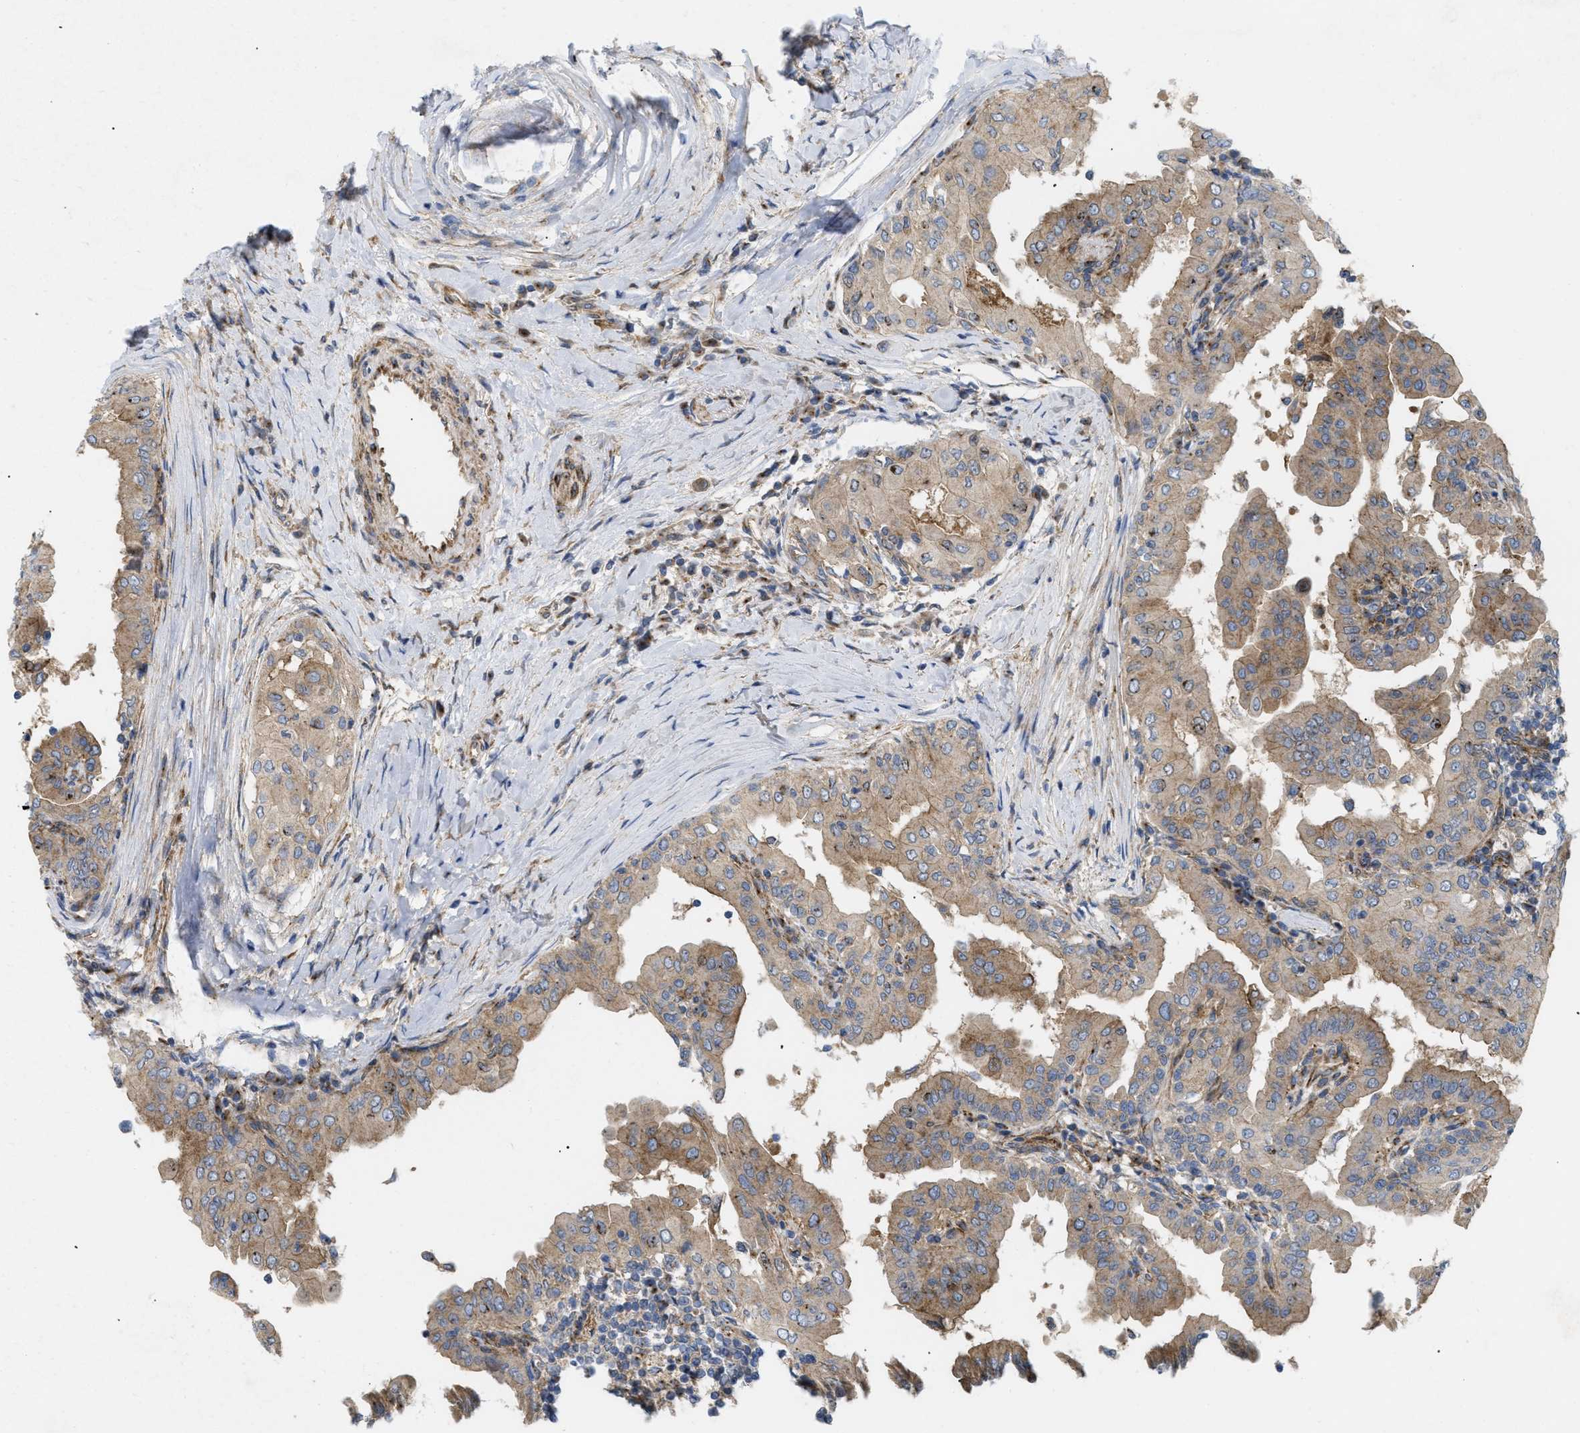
{"staining": {"intensity": "moderate", "quantity": ">75%", "location": "cytoplasmic/membranous"}, "tissue": "thyroid cancer", "cell_type": "Tumor cells", "image_type": "cancer", "snomed": [{"axis": "morphology", "description": "Papillary adenocarcinoma, NOS"}, {"axis": "topography", "description": "Thyroid gland"}], "caption": "This is a micrograph of immunohistochemistry (IHC) staining of thyroid cancer, which shows moderate staining in the cytoplasmic/membranous of tumor cells.", "gene": "DCTN4", "patient": {"sex": "male", "age": 33}}